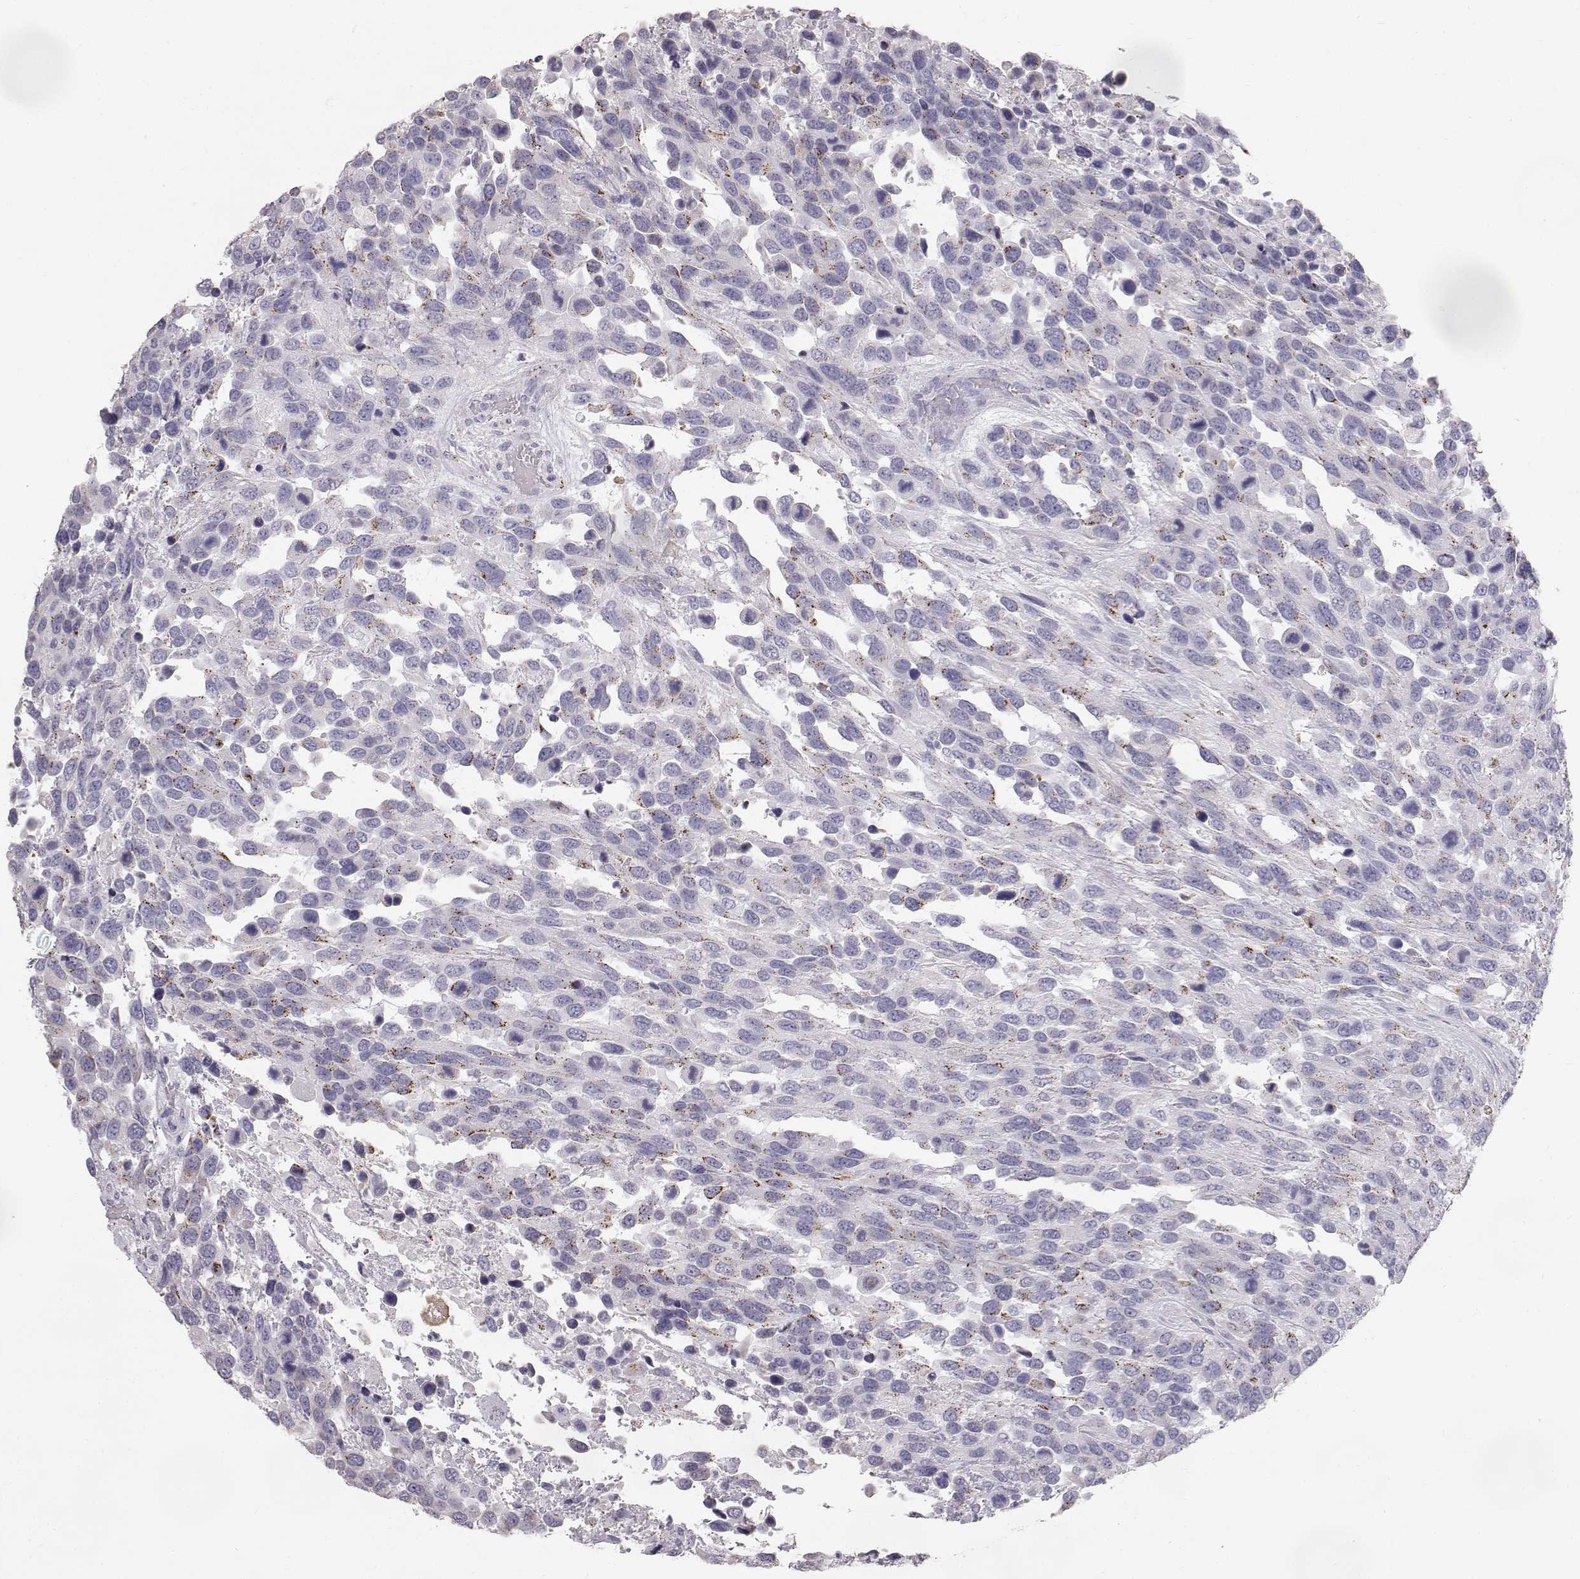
{"staining": {"intensity": "negative", "quantity": "none", "location": "none"}, "tissue": "urothelial cancer", "cell_type": "Tumor cells", "image_type": "cancer", "snomed": [{"axis": "morphology", "description": "Urothelial carcinoma, High grade"}, {"axis": "topography", "description": "Urinary bladder"}], "caption": "The photomicrograph displays no staining of tumor cells in high-grade urothelial carcinoma.", "gene": "KRT33A", "patient": {"sex": "female", "age": 70}}